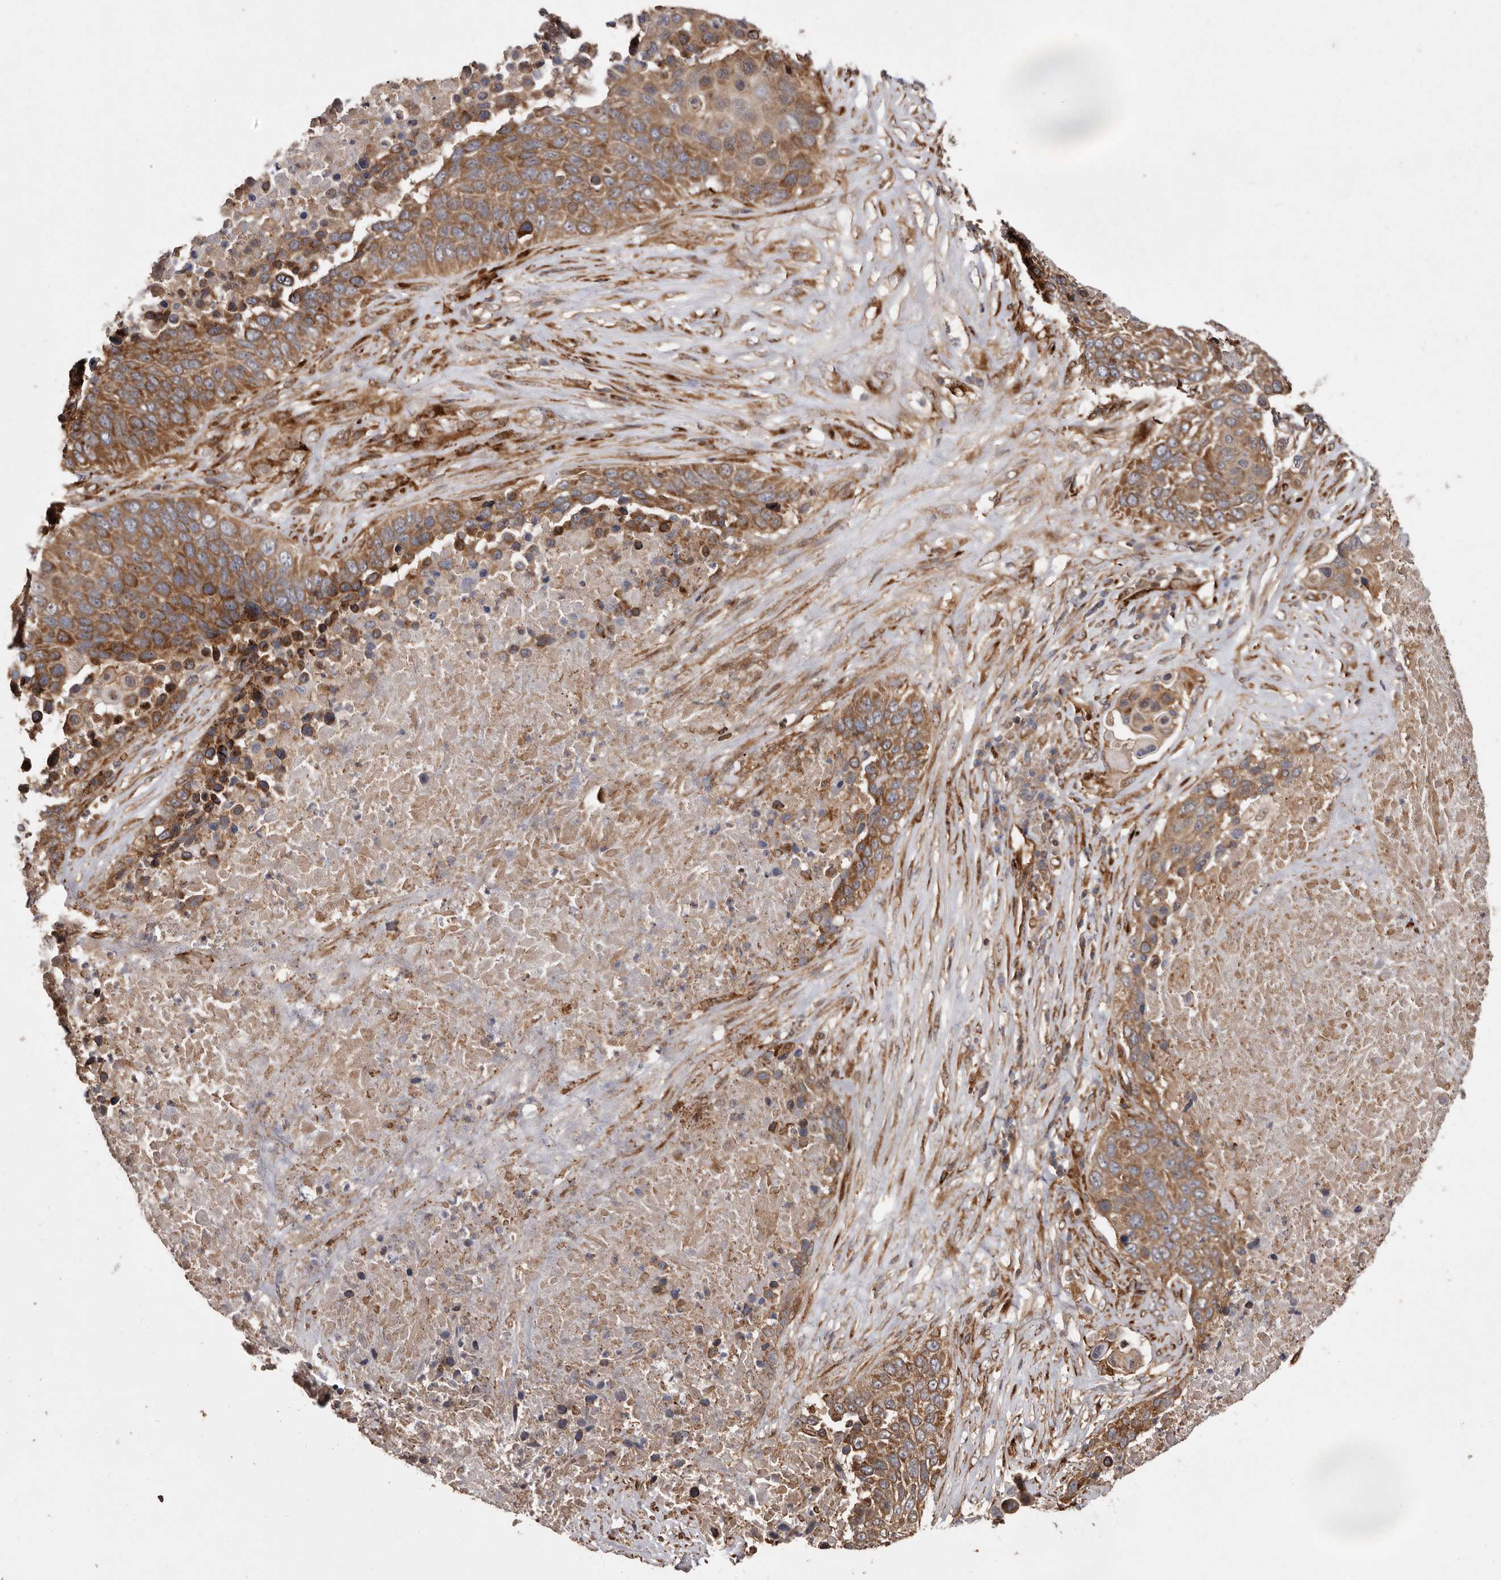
{"staining": {"intensity": "moderate", "quantity": ">75%", "location": "cytoplasmic/membranous"}, "tissue": "lung cancer", "cell_type": "Tumor cells", "image_type": "cancer", "snomed": [{"axis": "morphology", "description": "Squamous cell carcinoma, NOS"}, {"axis": "topography", "description": "Lung"}], "caption": "A brown stain shows moderate cytoplasmic/membranous staining of a protein in human lung cancer (squamous cell carcinoma) tumor cells.", "gene": "FLAD1", "patient": {"sex": "male", "age": 66}}